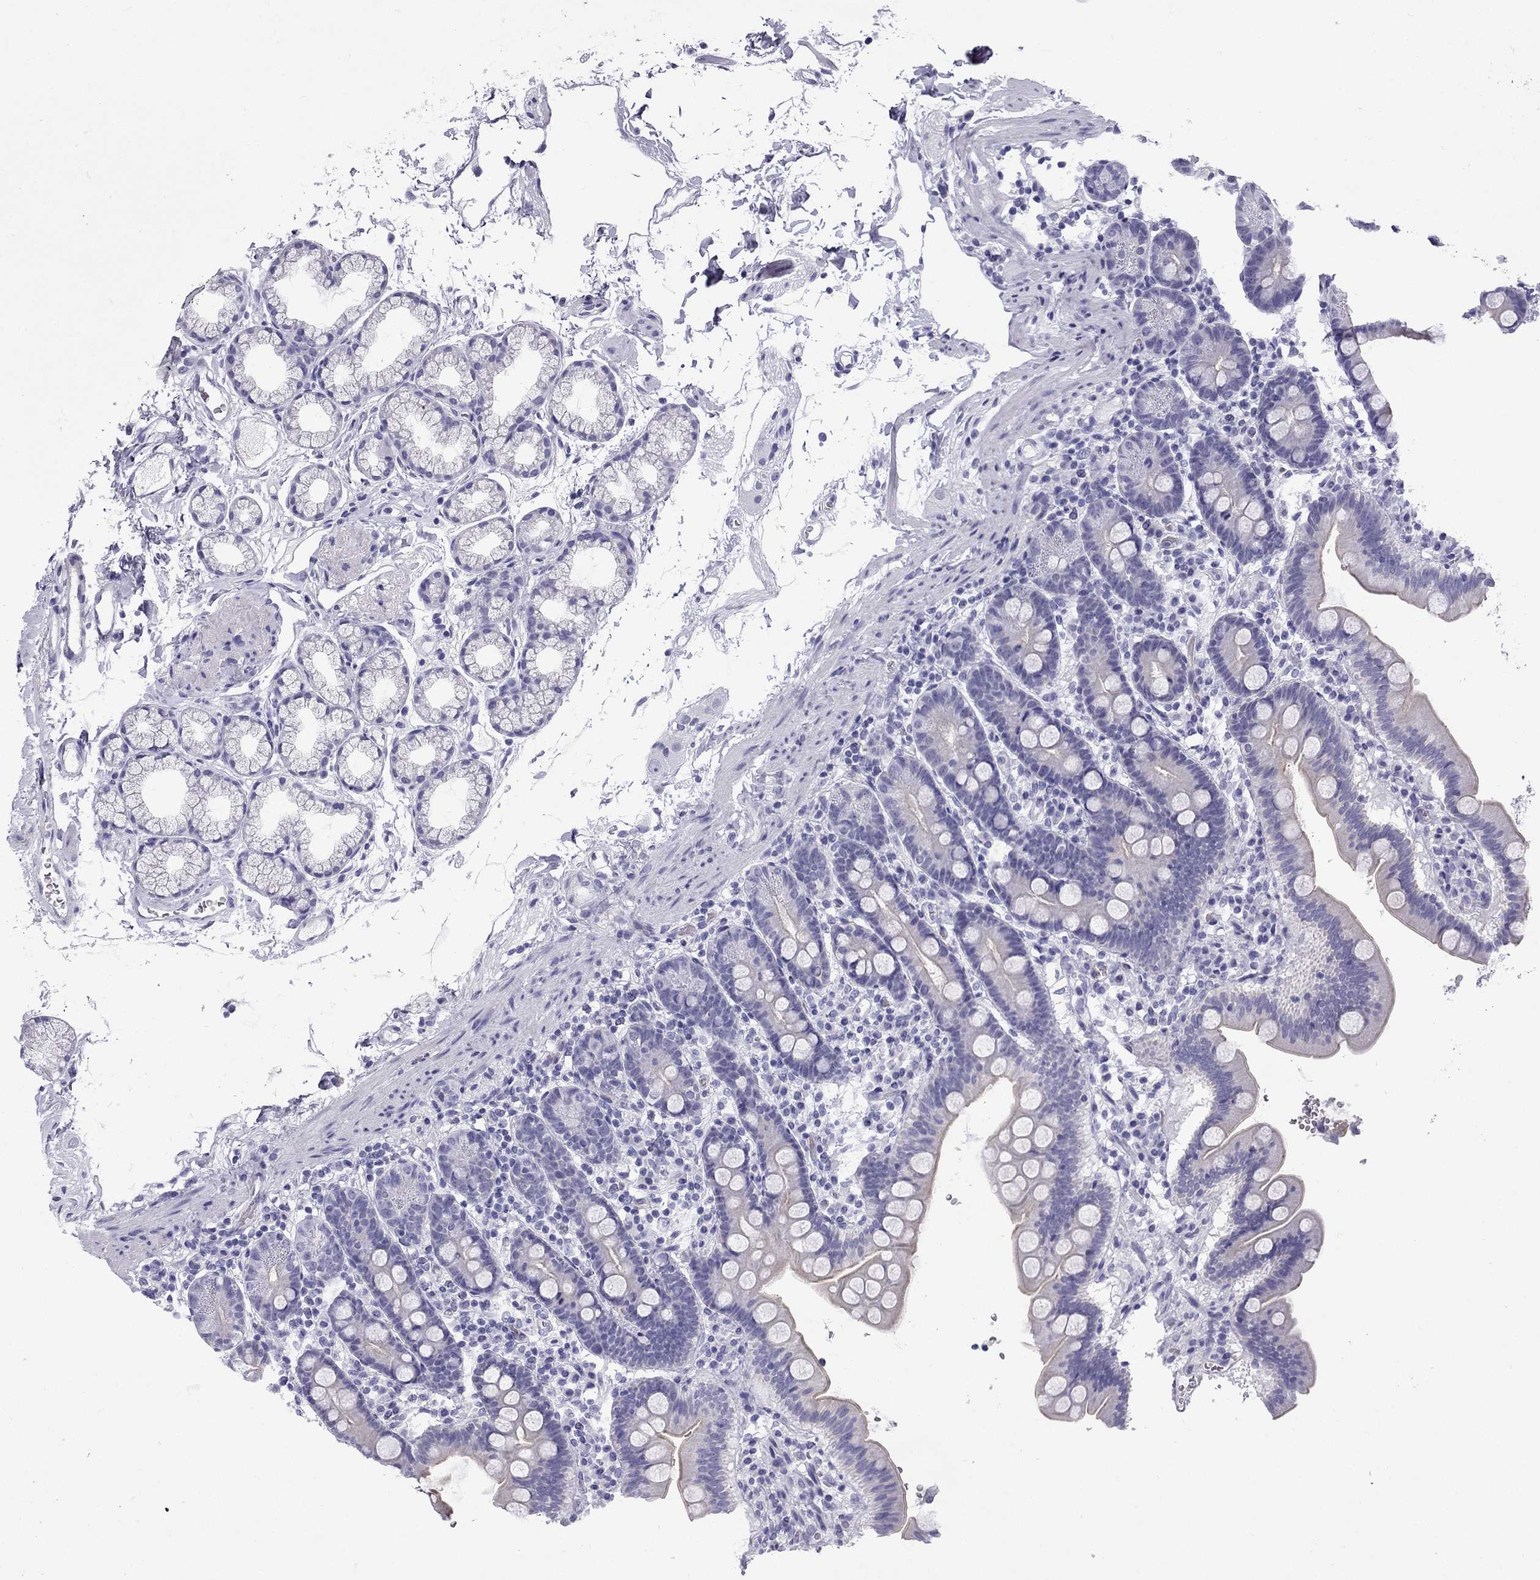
{"staining": {"intensity": "weak", "quantity": "<25%", "location": "cytoplasmic/membranous"}, "tissue": "duodenum", "cell_type": "Glandular cells", "image_type": "normal", "snomed": [{"axis": "morphology", "description": "Normal tissue, NOS"}, {"axis": "topography", "description": "Duodenum"}], "caption": "IHC histopathology image of benign duodenum stained for a protein (brown), which exhibits no expression in glandular cells.", "gene": "GJA8", "patient": {"sex": "male", "age": 59}}